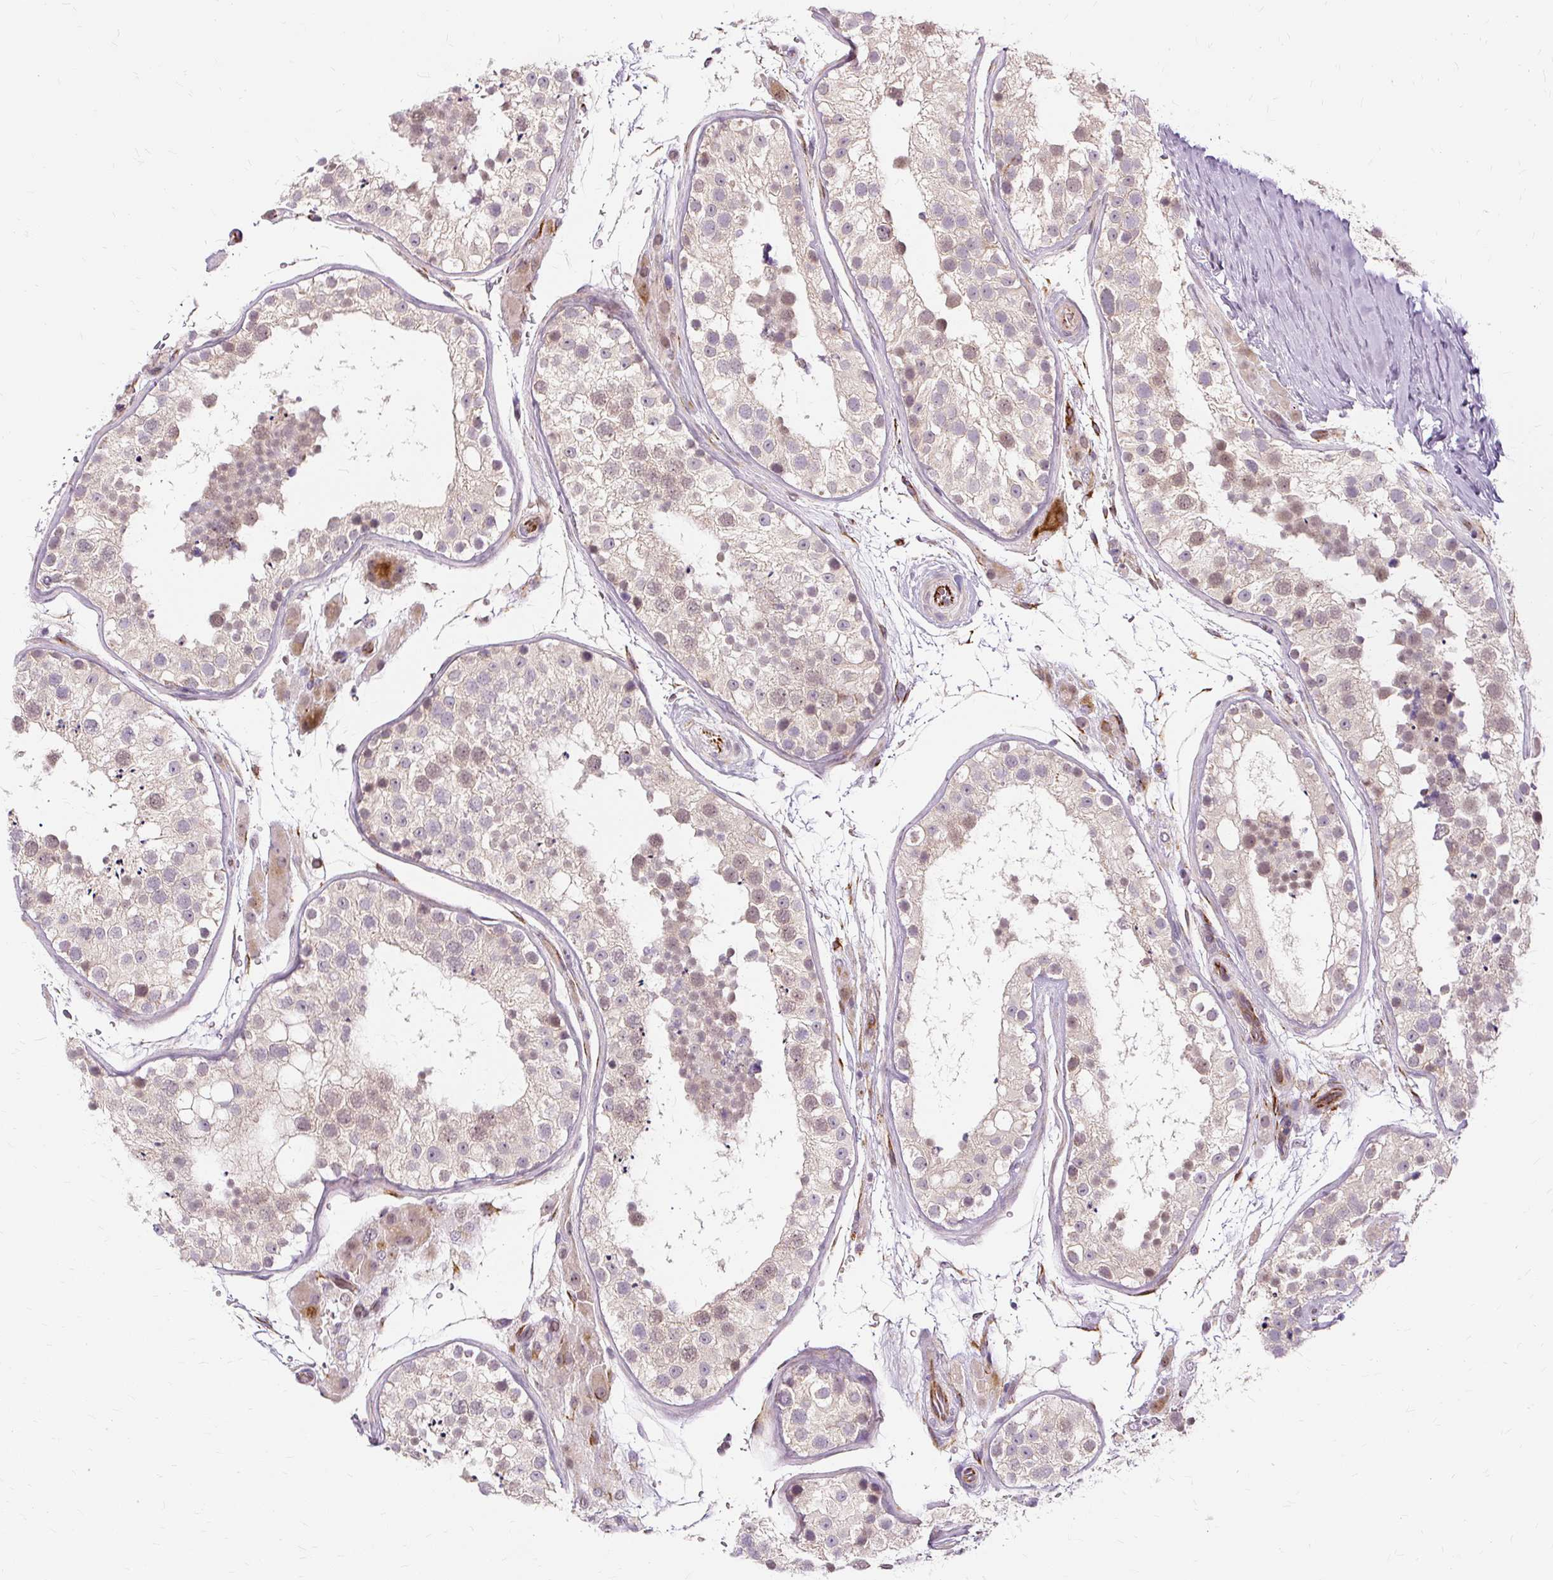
{"staining": {"intensity": "moderate", "quantity": "<25%", "location": "cytoplasmic/membranous,nuclear"}, "tissue": "testis", "cell_type": "Cells in seminiferous ducts", "image_type": "normal", "snomed": [{"axis": "morphology", "description": "Normal tissue, NOS"}, {"axis": "topography", "description": "Testis"}], "caption": "Moderate cytoplasmic/membranous,nuclear protein positivity is seen in approximately <25% of cells in seminiferous ducts in testis.", "gene": "MMACHC", "patient": {"sex": "male", "age": 26}}